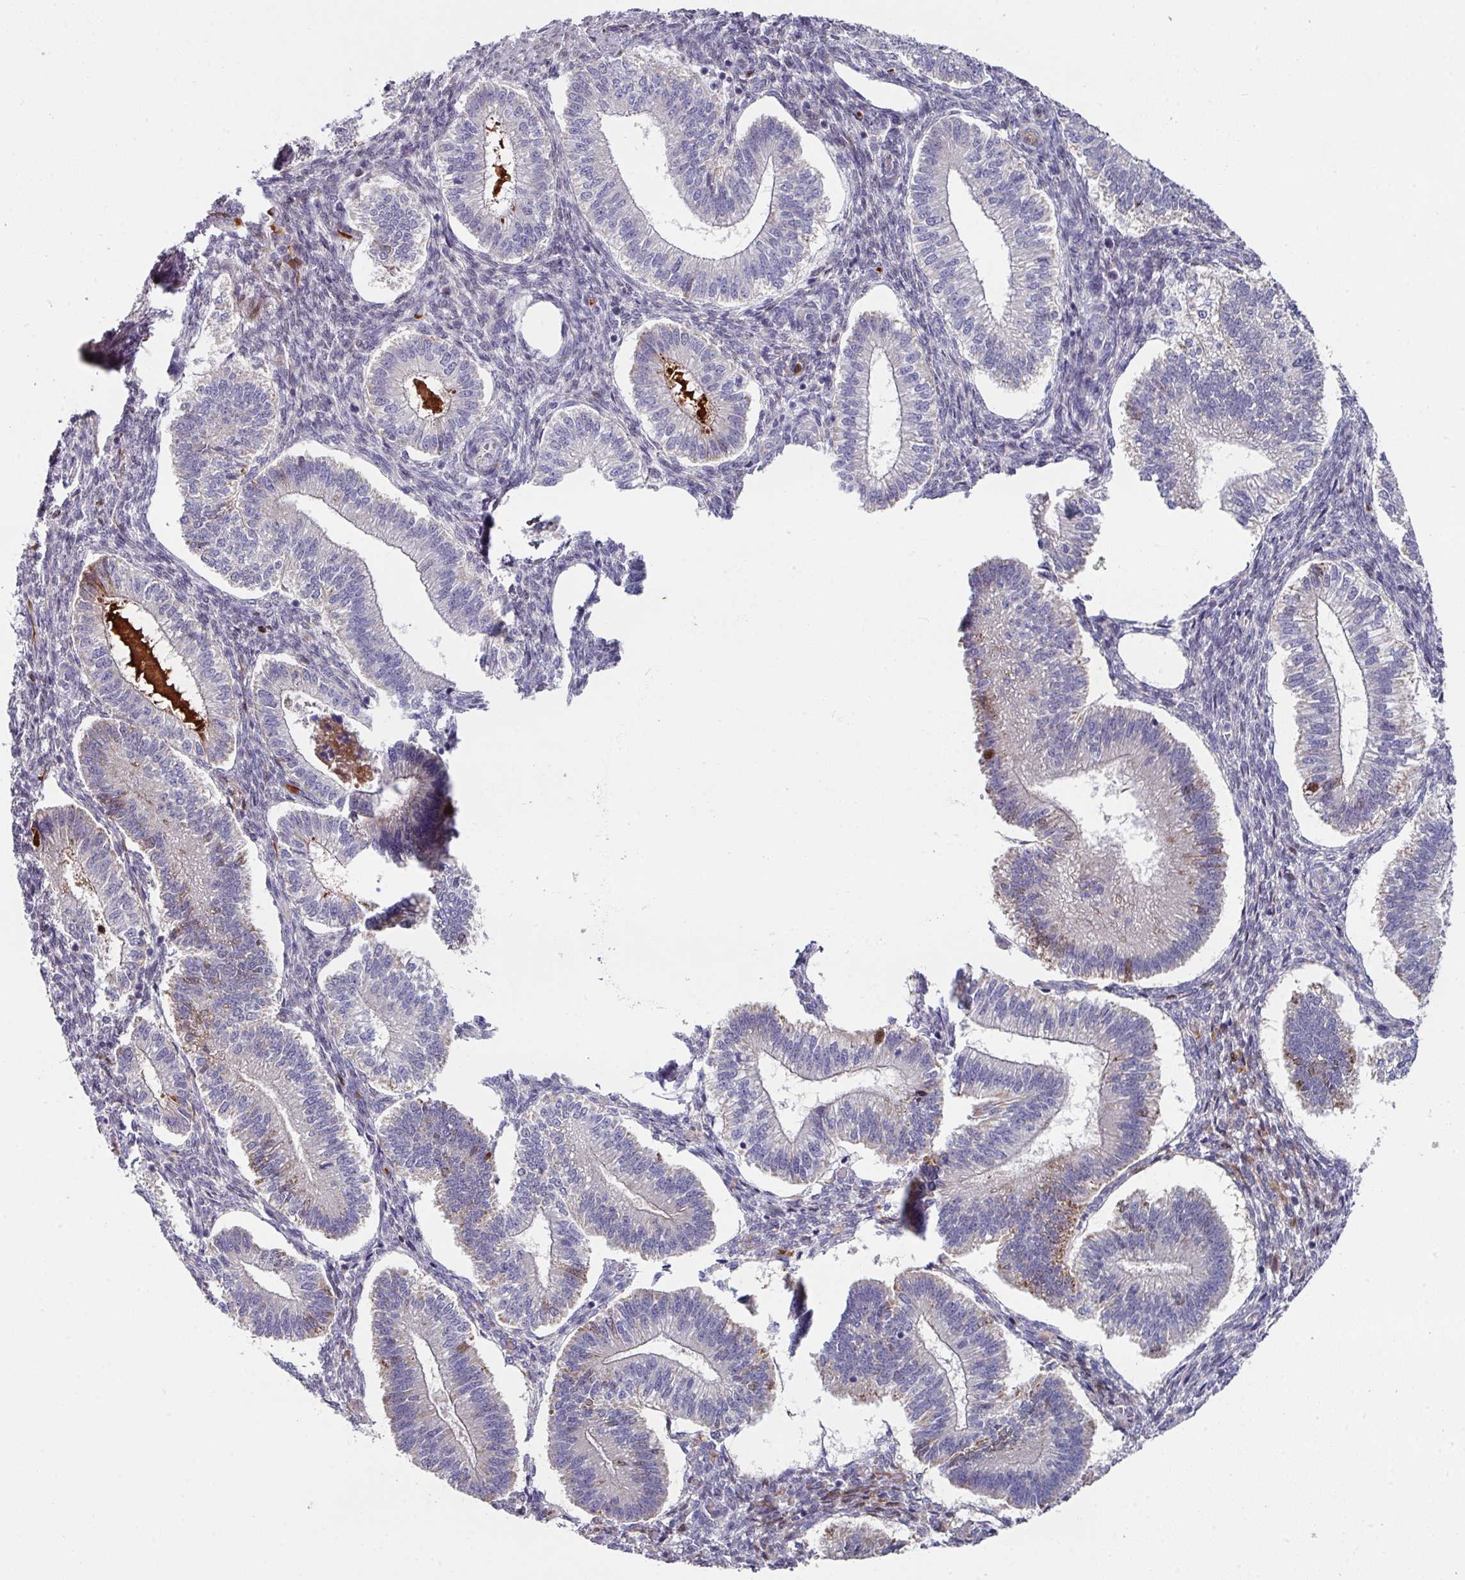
{"staining": {"intensity": "negative", "quantity": "none", "location": "none"}, "tissue": "endometrium", "cell_type": "Cells in endometrial stroma", "image_type": "normal", "snomed": [{"axis": "morphology", "description": "Normal tissue, NOS"}, {"axis": "topography", "description": "Endometrium"}], "caption": "Cells in endometrial stroma show no significant staining in benign endometrium.", "gene": "CBX7", "patient": {"sex": "female", "age": 25}}